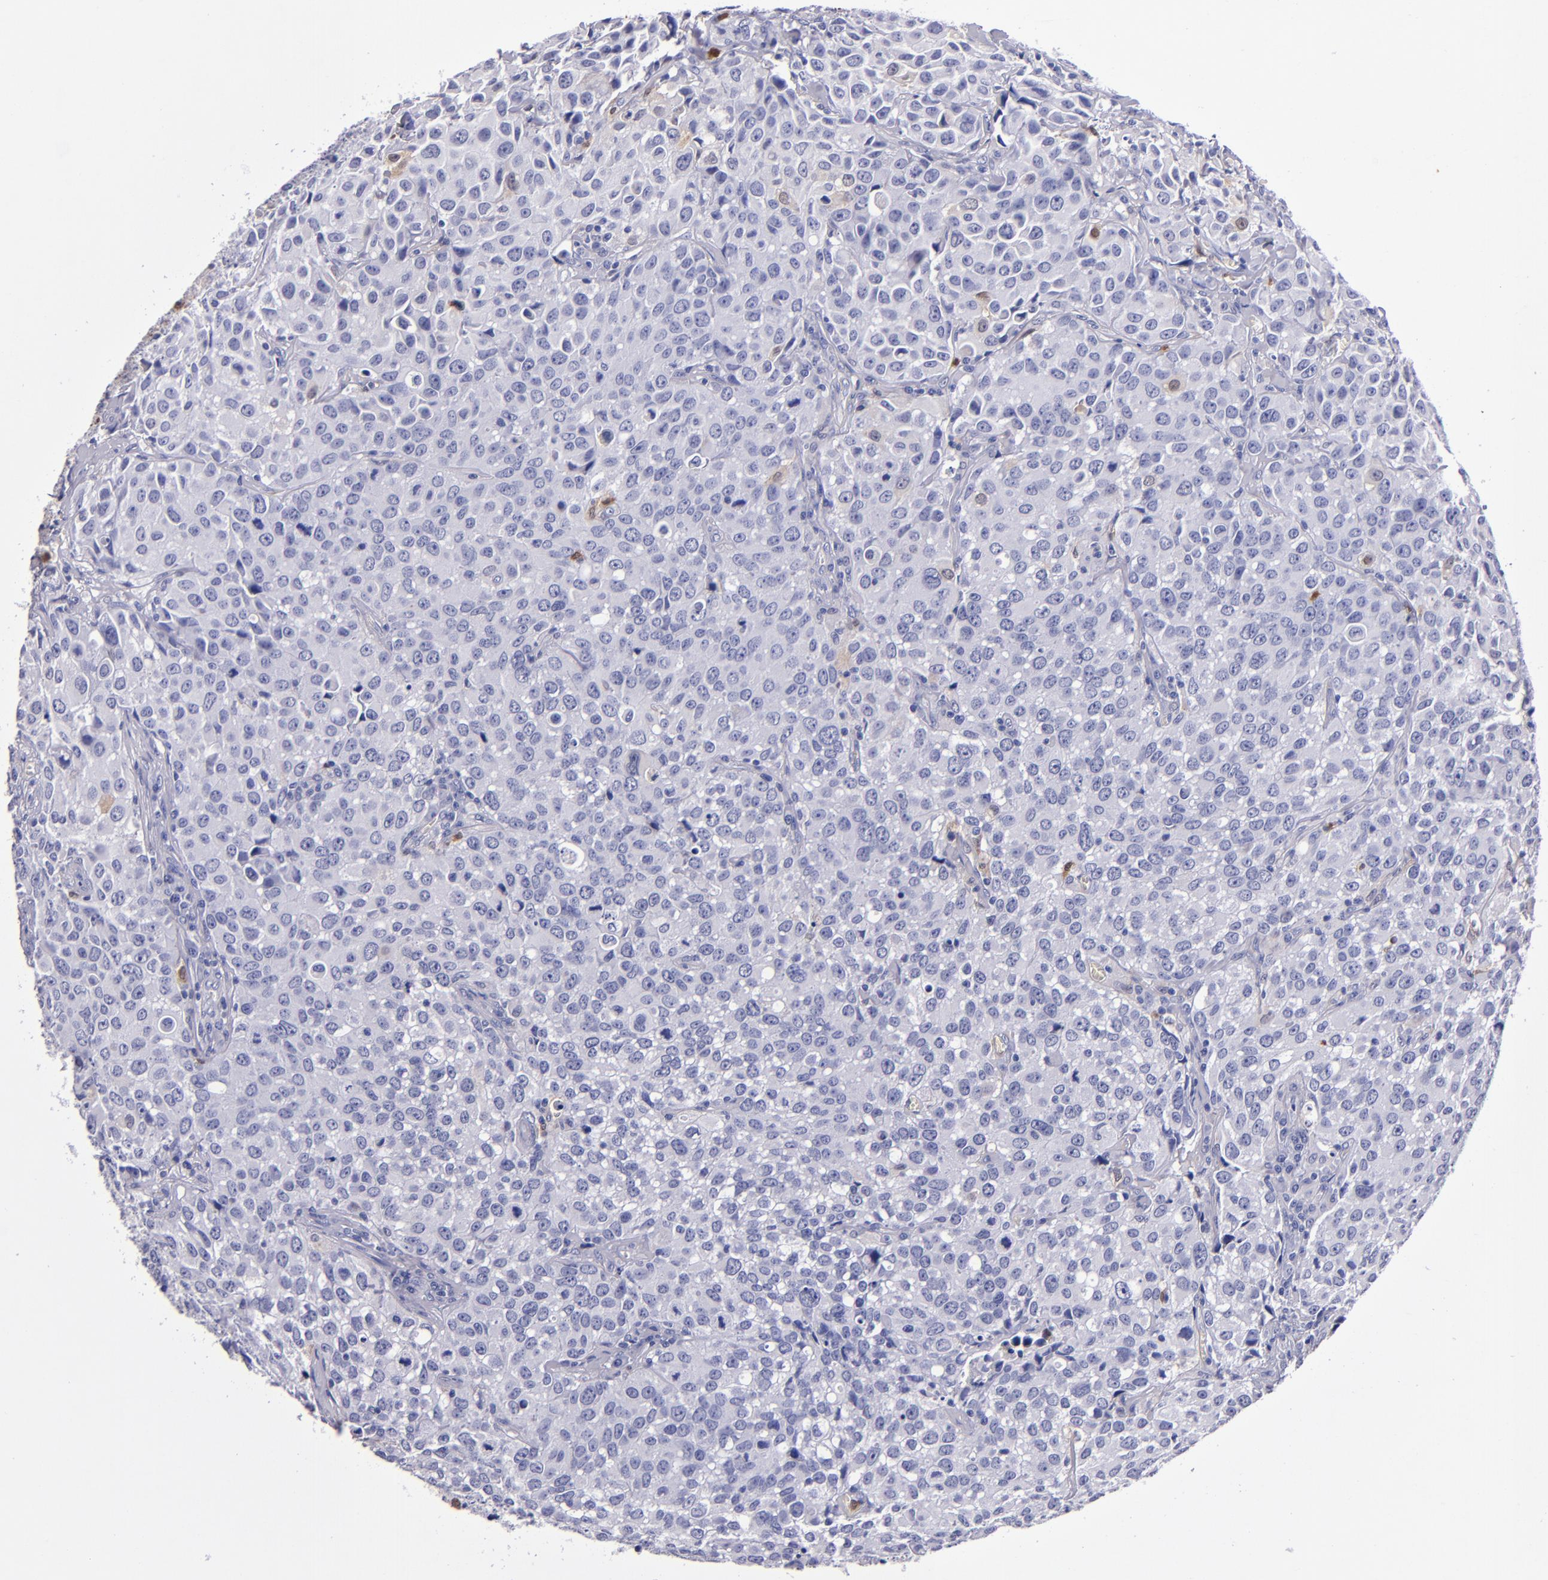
{"staining": {"intensity": "negative", "quantity": "none", "location": "none"}, "tissue": "urothelial cancer", "cell_type": "Tumor cells", "image_type": "cancer", "snomed": [{"axis": "morphology", "description": "Urothelial carcinoma, High grade"}, {"axis": "topography", "description": "Urinary bladder"}], "caption": "Urothelial carcinoma (high-grade) was stained to show a protein in brown. There is no significant staining in tumor cells.", "gene": "S100A8", "patient": {"sex": "female", "age": 75}}